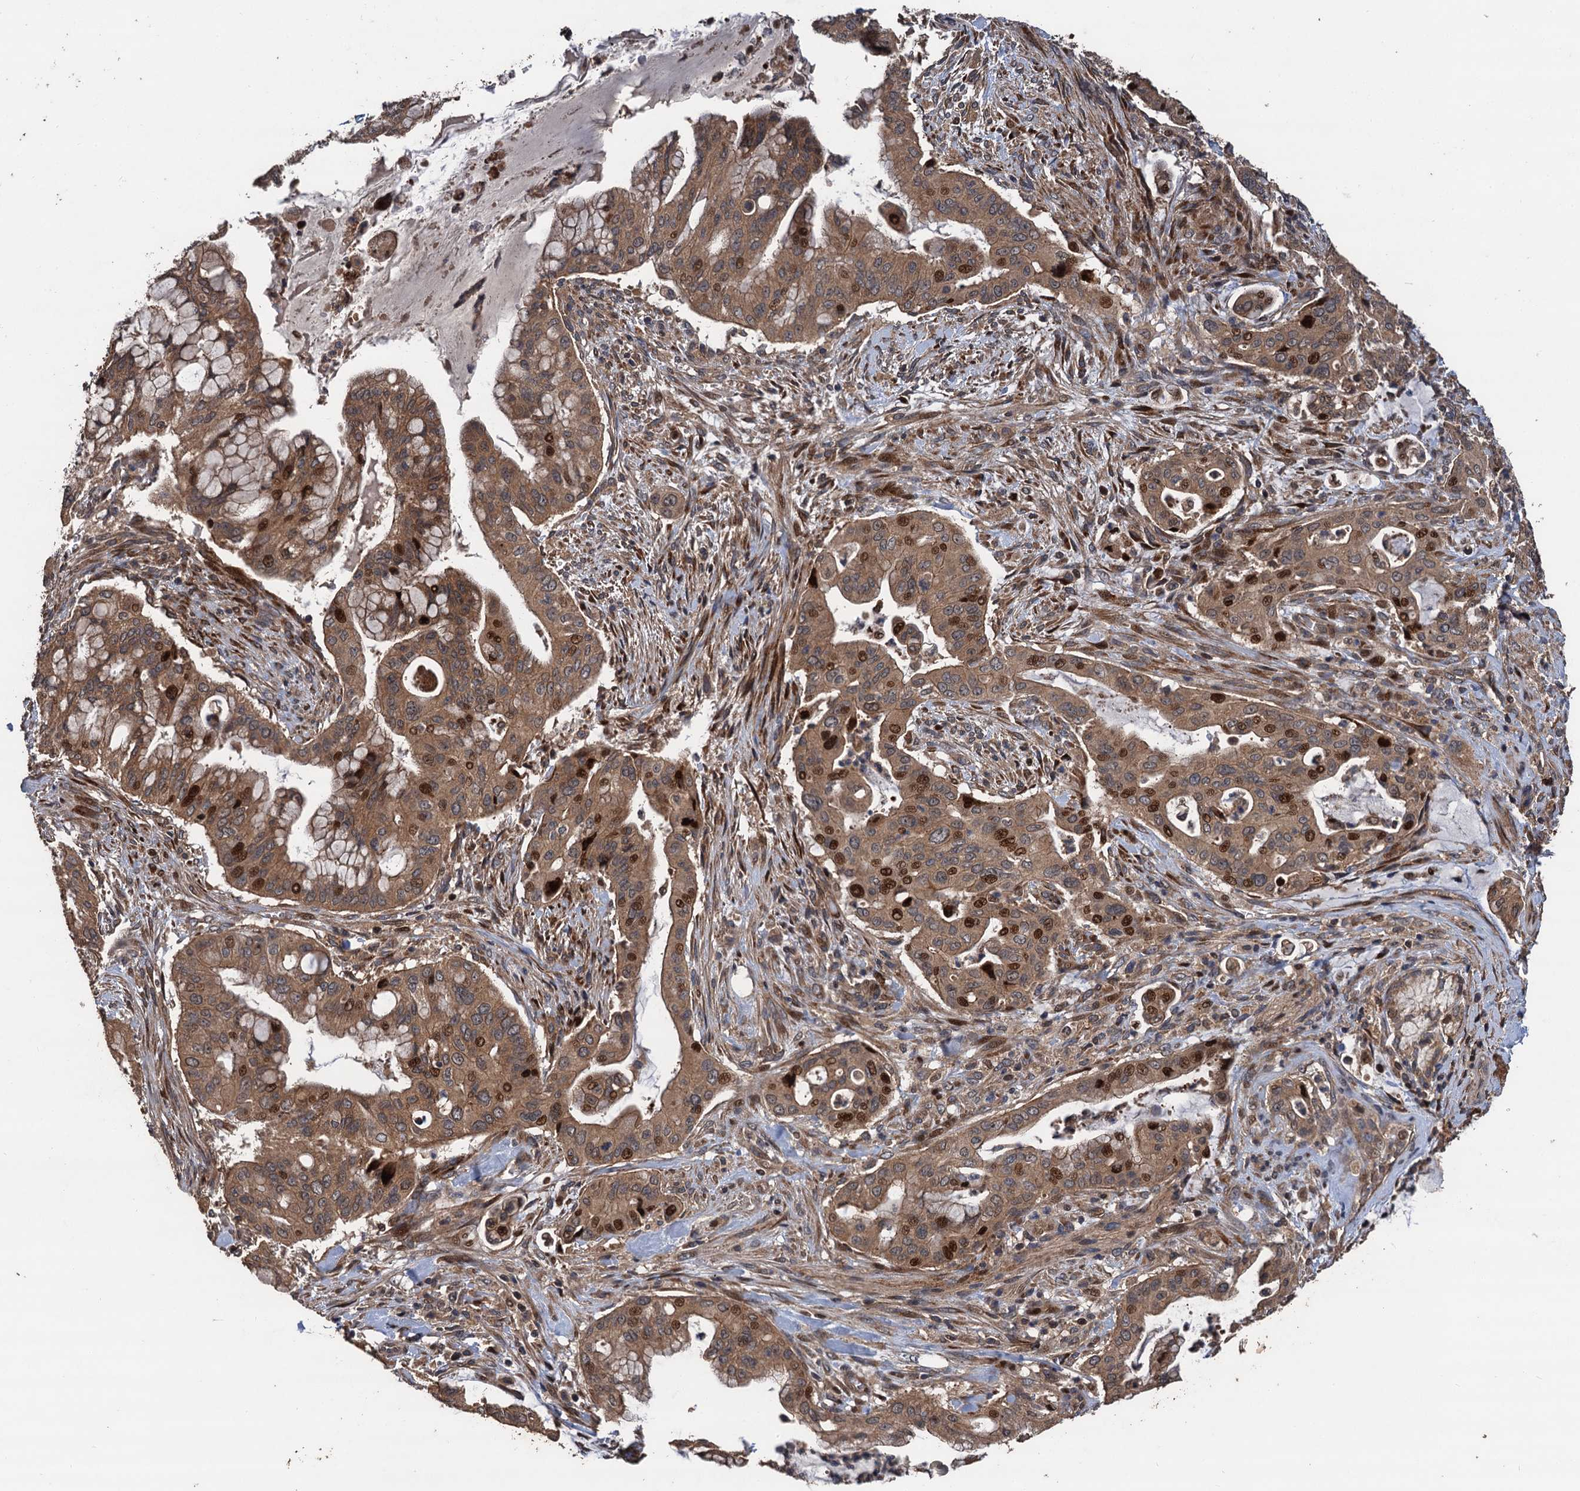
{"staining": {"intensity": "moderate", "quantity": ">75%", "location": "cytoplasmic/membranous,nuclear"}, "tissue": "pancreatic cancer", "cell_type": "Tumor cells", "image_type": "cancer", "snomed": [{"axis": "morphology", "description": "Adenocarcinoma, NOS"}, {"axis": "topography", "description": "Pancreas"}], "caption": "Human adenocarcinoma (pancreatic) stained with a brown dye shows moderate cytoplasmic/membranous and nuclear positive positivity in approximately >75% of tumor cells.", "gene": "TMEM39B", "patient": {"sex": "male", "age": 46}}